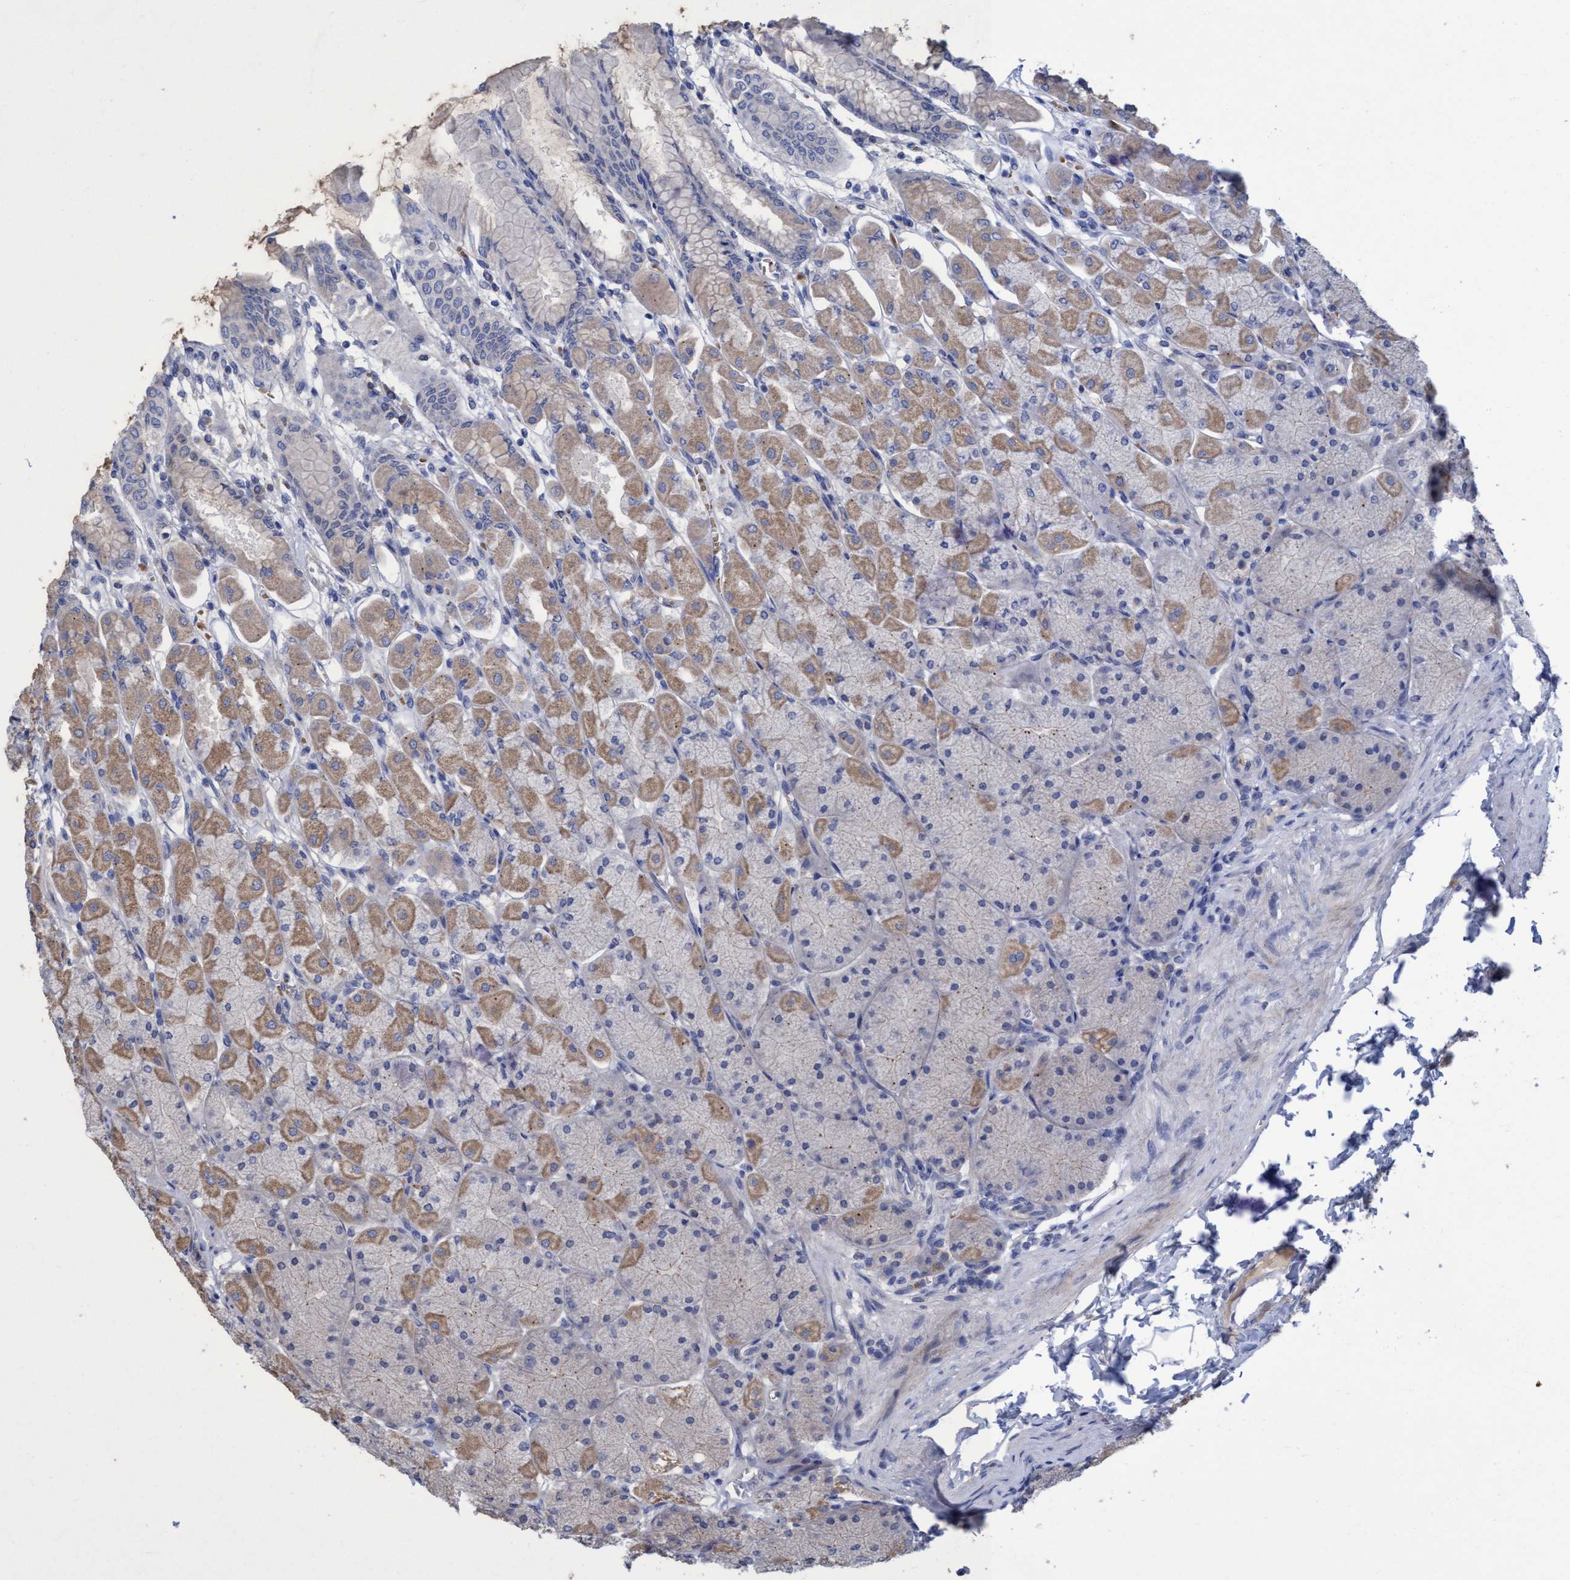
{"staining": {"intensity": "weak", "quantity": ">75%", "location": "cytoplasmic/membranous"}, "tissue": "stomach", "cell_type": "Glandular cells", "image_type": "normal", "snomed": [{"axis": "morphology", "description": "Normal tissue, NOS"}, {"axis": "topography", "description": "Stomach, upper"}], "caption": "A brown stain highlights weak cytoplasmic/membranous positivity of a protein in glandular cells of benign stomach.", "gene": "SEMA4D", "patient": {"sex": "female", "age": 56}}